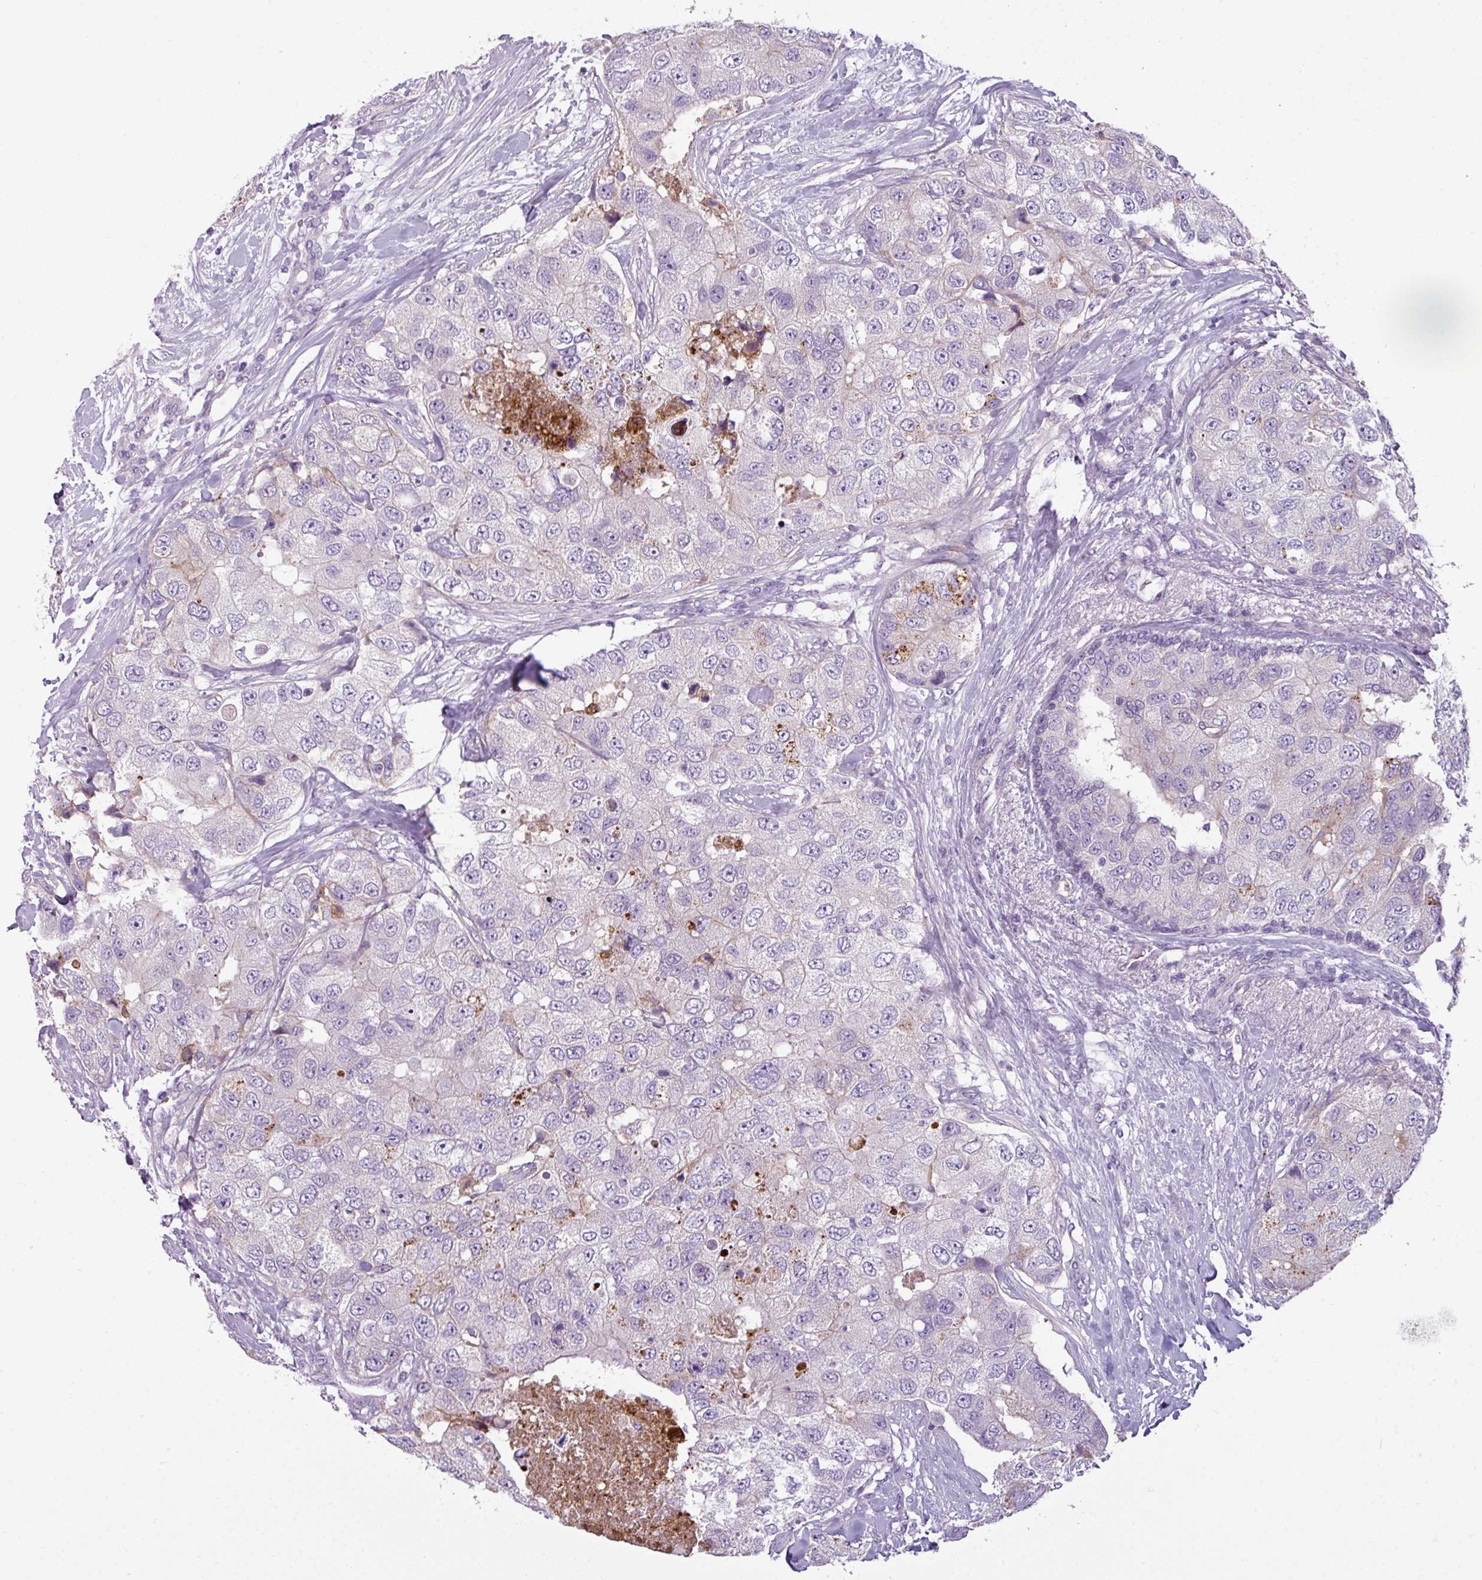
{"staining": {"intensity": "weak", "quantity": "<25%", "location": "cytoplasmic/membranous"}, "tissue": "breast cancer", "cell_type": "Tumor cells", "image_type": "cancer", "snomed": [{"axis": "morphology", "description": "Duct carcinoma"}, {"axis": "topography", "description": "Breast"}], "caption": "DAB (3,3'-diaminobenzidine) immunohistochemical staining of infiltrating ductal carcinoma (breast) demonstrates no significant expression in tumor cells.", "gene": "TMEM178B", "patient": {"sex": "female", "age": 62}}